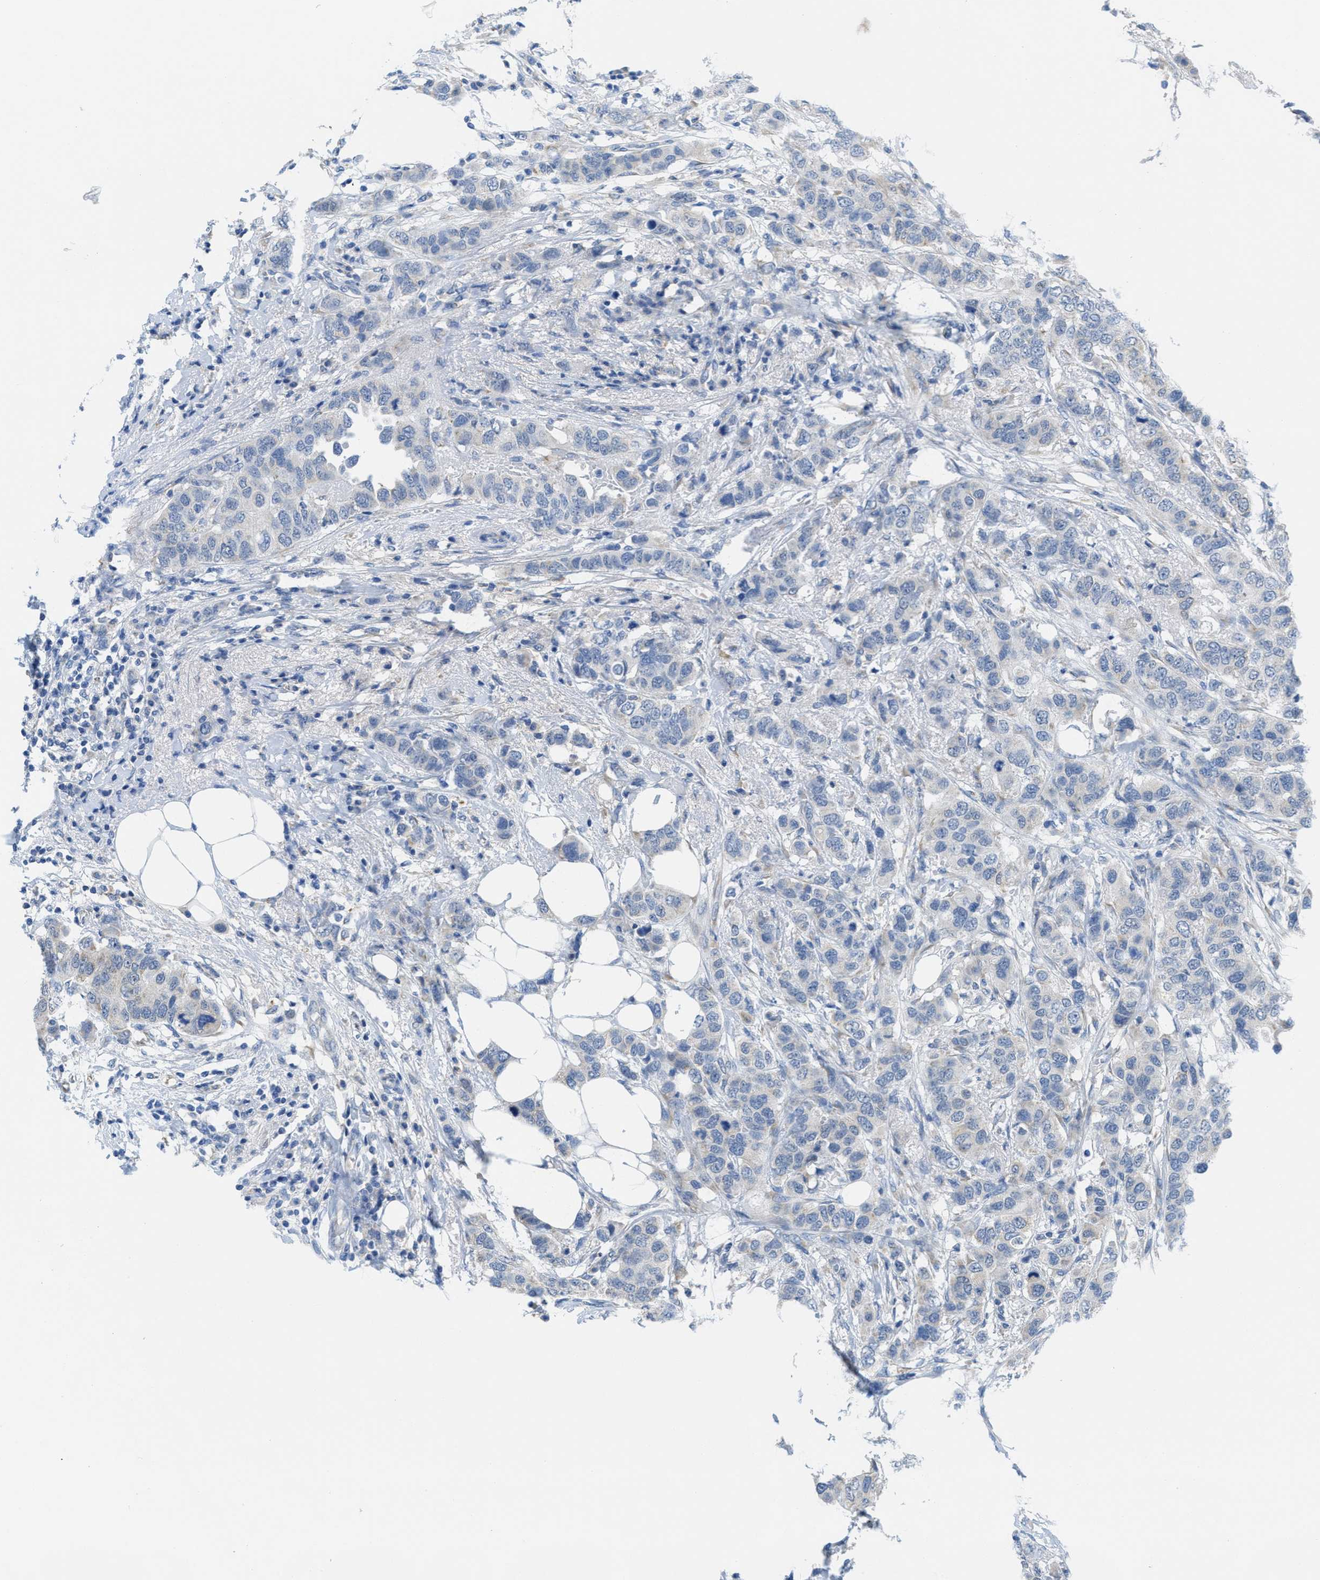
{"staining": {"intensity": "negative", "quantity": "none", "location": "none"}, "tissue": "breast cancer", "cell_type": "Tumor cells", "image_type": "cancer", "snomed": [{"axis": "morphology", "description": "Duct carcinoma"}, {"axis": "topography", "description": "Breast"}], "caption": "Protein analysis of infiltrating ductal carcinoma (breast) reveals no significant staining in tumor cells.", "gene": "PTDSS1", "patient": {"sex": "female", "age": 50}}